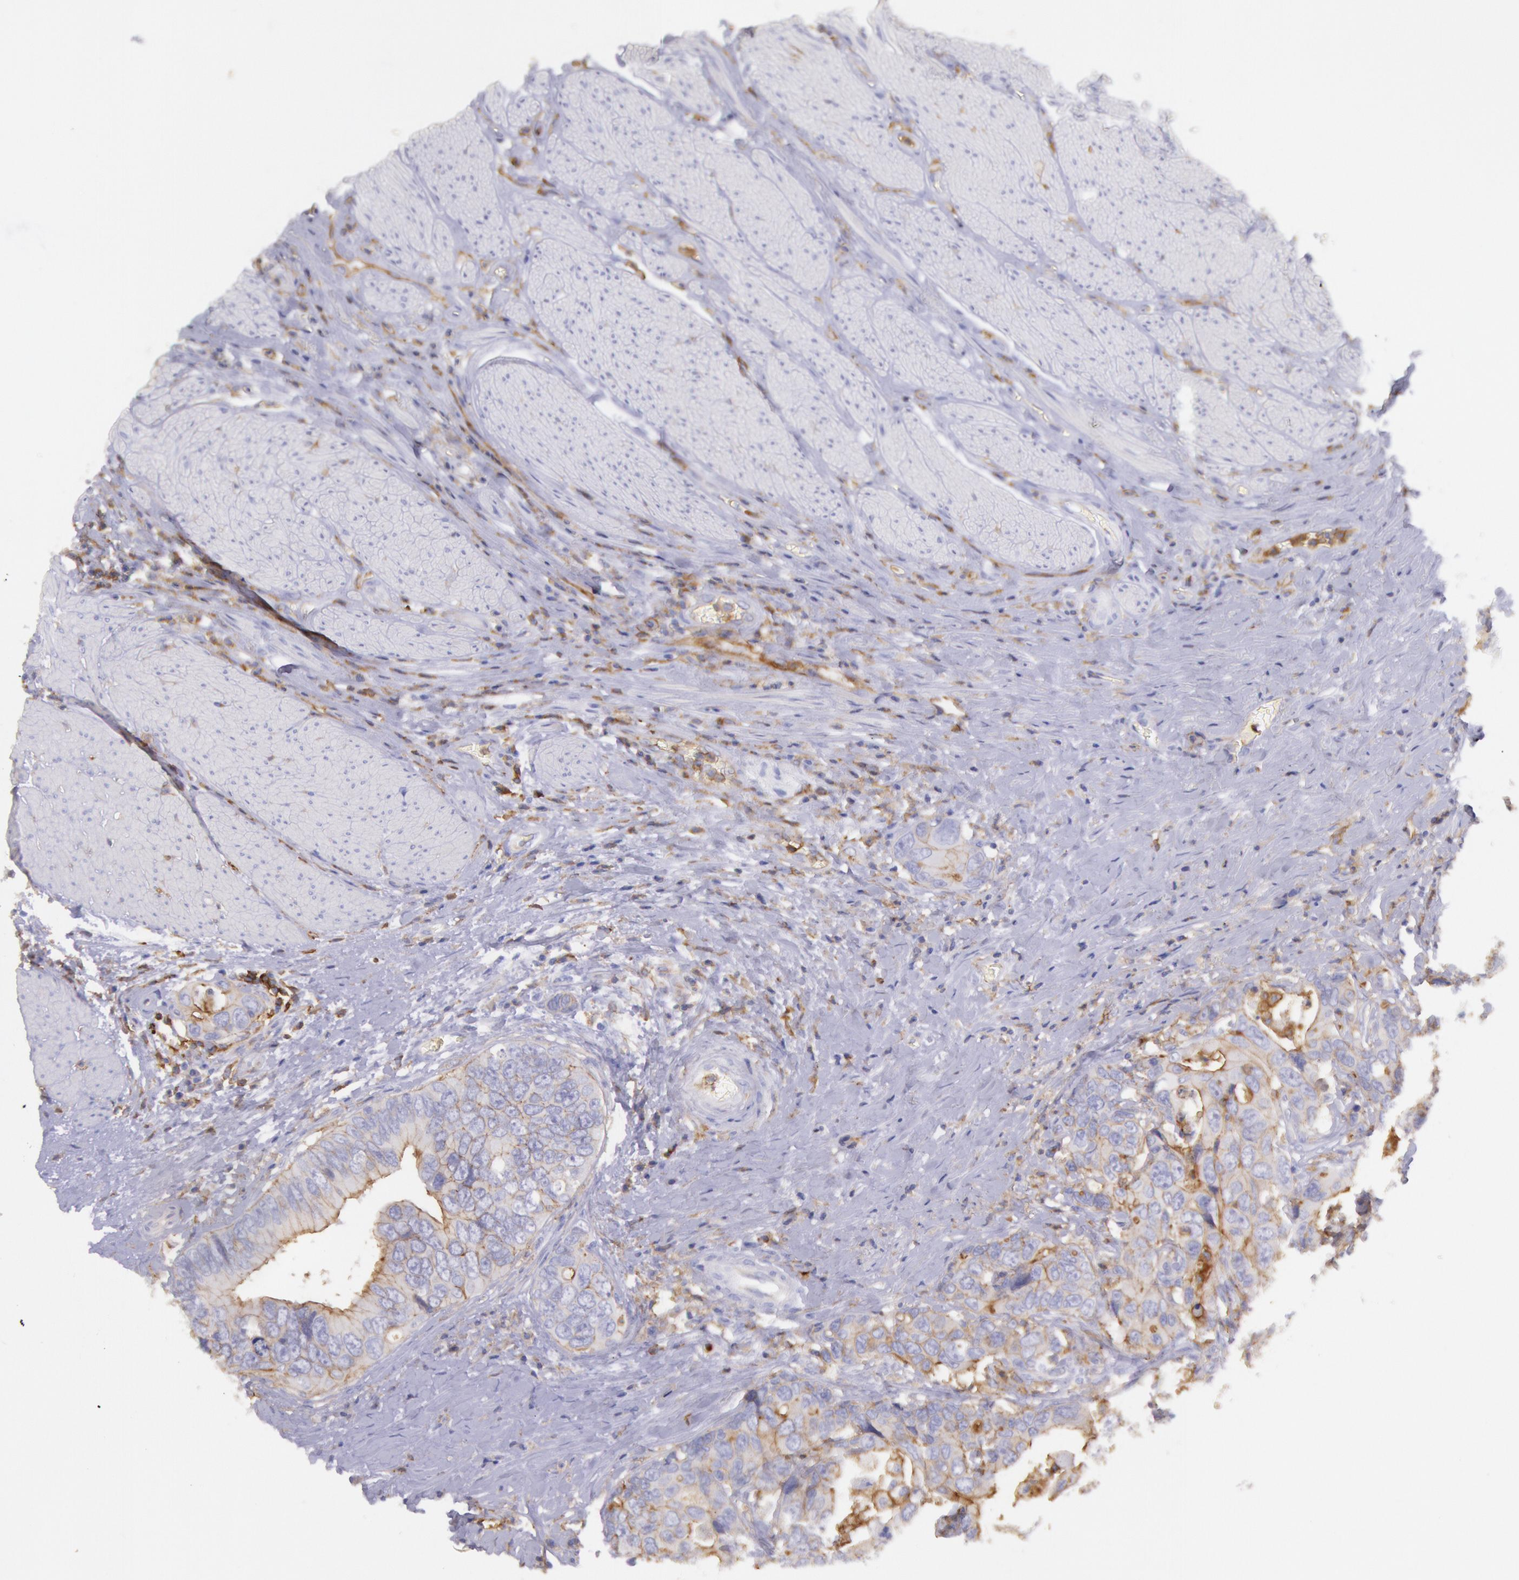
{"staining": {"intensity": "weak", "quantity": "25%-75%", "location": "cytoplasmic/membranous"}, "tissue": "colorectal cancer", "cell_type": "Tumor cells", "image_type": "cancer", "snomed": [{"axis": "morphology", "description": "Adenocarcinoma, NOS"}, {"axis": "topography", "description": "Rectum"}], "caption": "Protein staining of colorectal adenocarcinoma tissue displays weak cytoplasmic/membranous expression in approximately 25%-75% of tumor cells.", "gene": "LYN", "patient": {"sex": "female", "age": 67}}